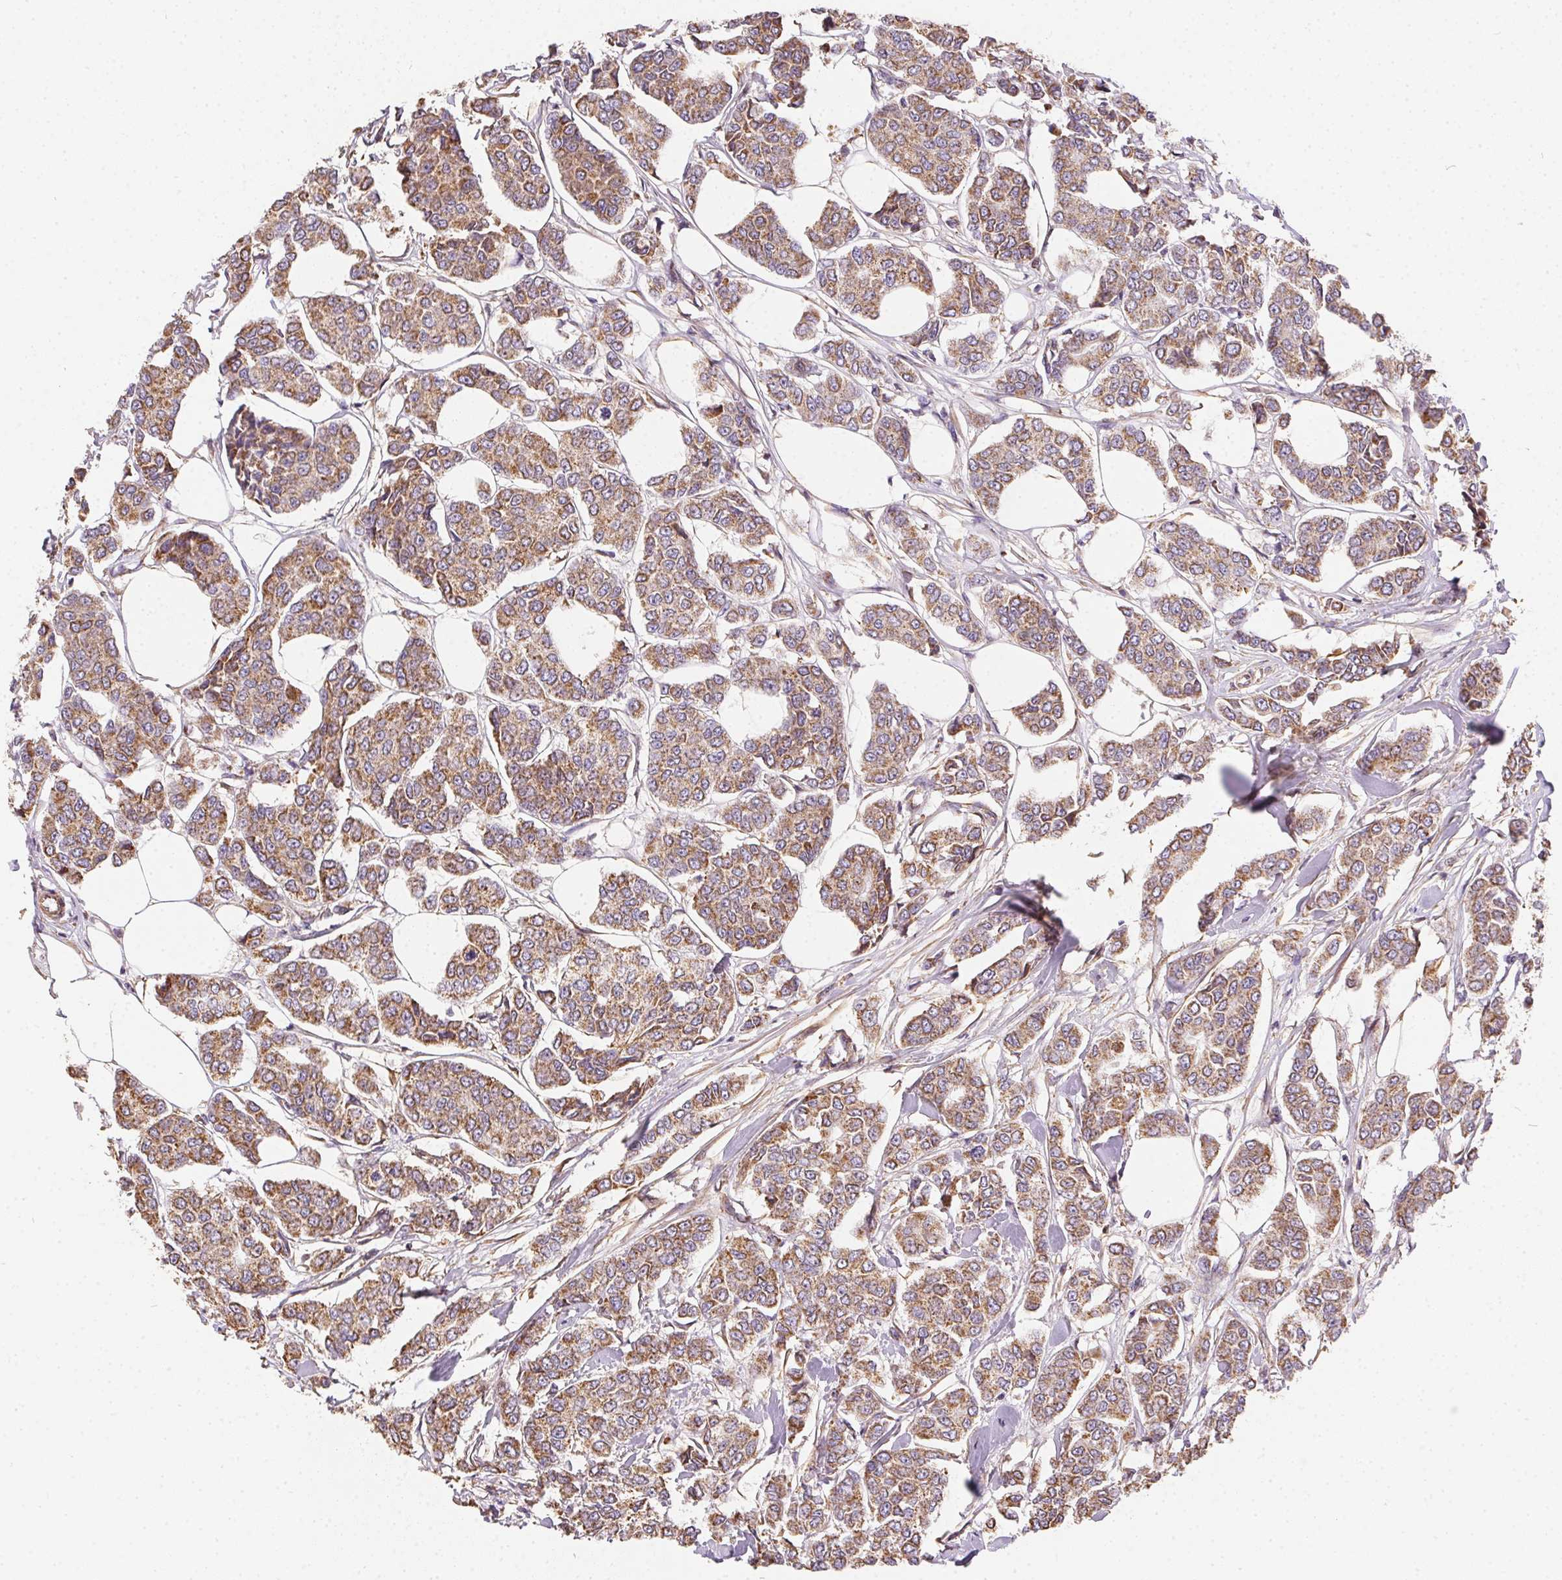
{"staining": {"intensity": "moderate", "quantity": ">75%", "location": "cytoplasmic/membranous"}, "tissue": "breast cancer", "cell_type": "Tumor cells", "image_type": "cancer", "snomed": [{"axis": "morphology", "description": "Duct carcinoma"}, {"axis": "topography", "description": "Breast"}], "caption": "Protein expression analysis of intraductal carcinoma (breast) displays moderate cytoplasmic/membranous positivity in approximately >75% of tumor cells.", "gene": "REV3L", "patient": {"sex": "female", "age": 94}}